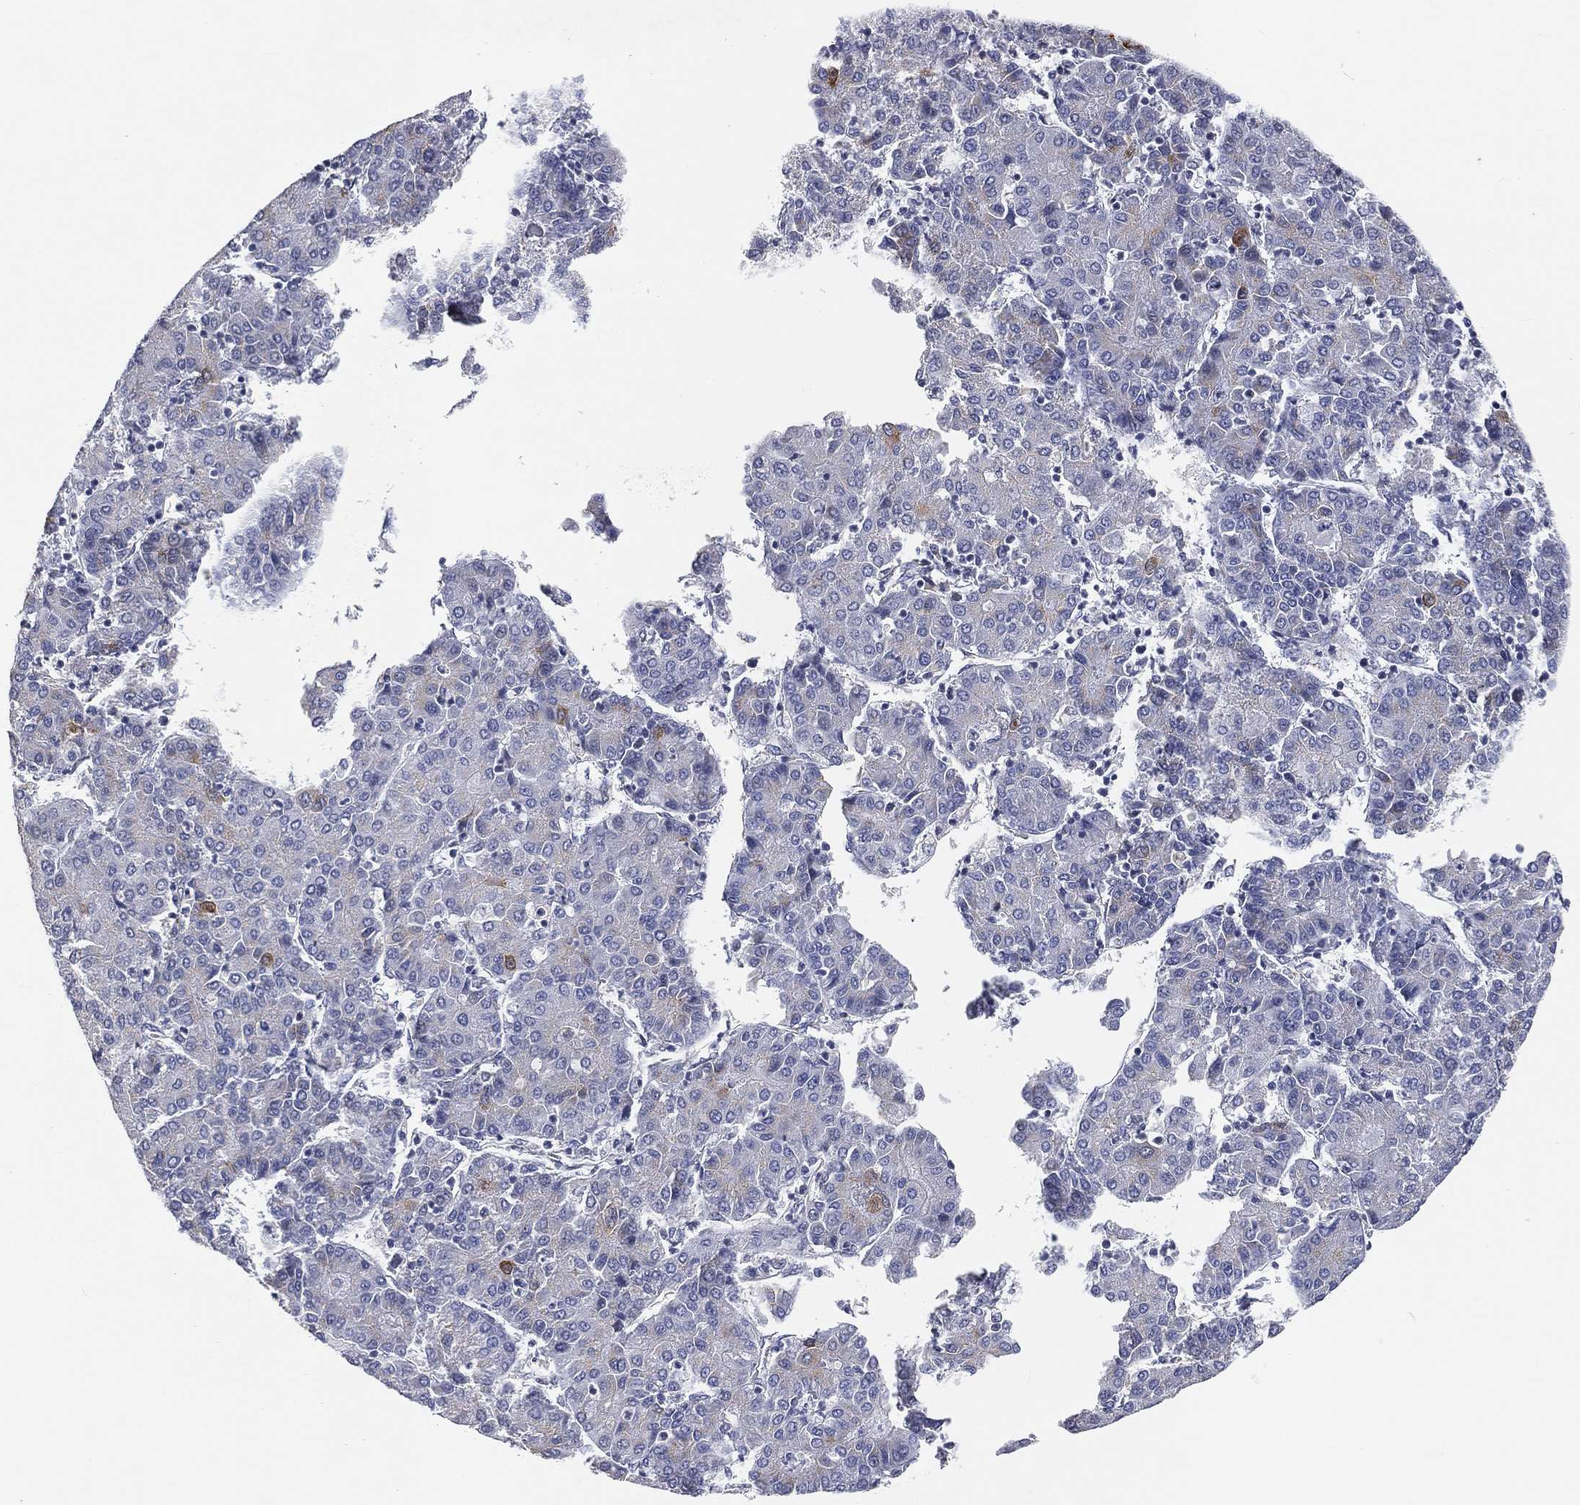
{"staining": {"intensity": "moderate", "quantity": "<25%", "location": "cytoplasmic/membranous"}, "tissue": "liver cancer", "cell_type": "Tumor cells", "image_type": "cancer", "snomed": [{"axis": "morphology", "description": "Carcinoma, Hepatocellular, NOS"}, {"axis": "topography", "description": "Liver"}], "caption": "A histopathology image of human hepatocellular carcinoma (liver) stained for a protein displays moderate cytoplasmic/membranous brown staining in tumor cells.", "gene": "TICAM1", "patient": {"sex": "male", "age": 65}}